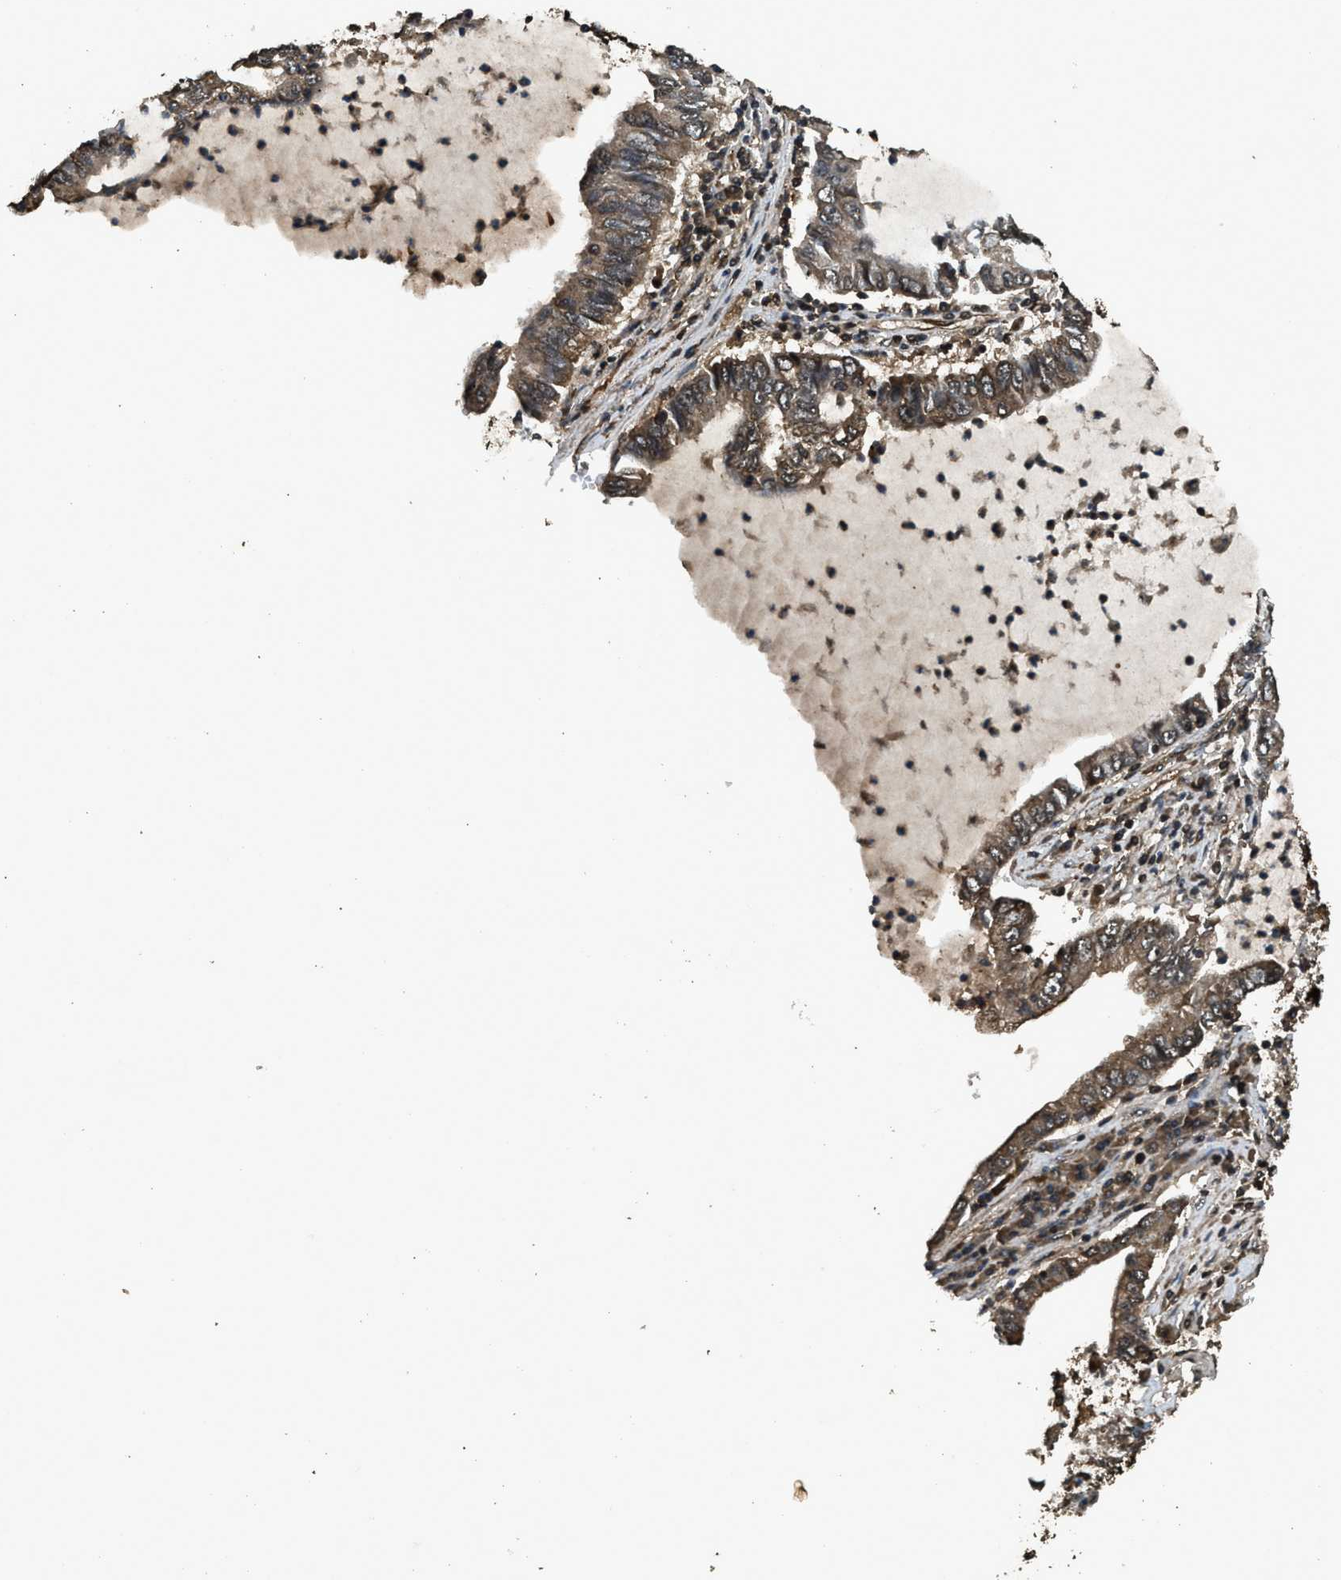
{"staining": {"intensity": "moderate", "quantity": ">75%", "location": "cytoplasmic/membranous"}, "tissue": "lung cancer", "cell_type": "Tumor cells", "image_type": "cancer", "snomed": [{"axis": "morphology", "description": "Adenocarcinoma, NOS"}, {"axis": "topography", "description": "Lung"}], "caption": "Human lung cancer (adenocarcinoma) stained with a protein marker displays moderate staining in tumor cells.", "gene": "MYBL2", "patient": {"sex": "female", "age": 51}}